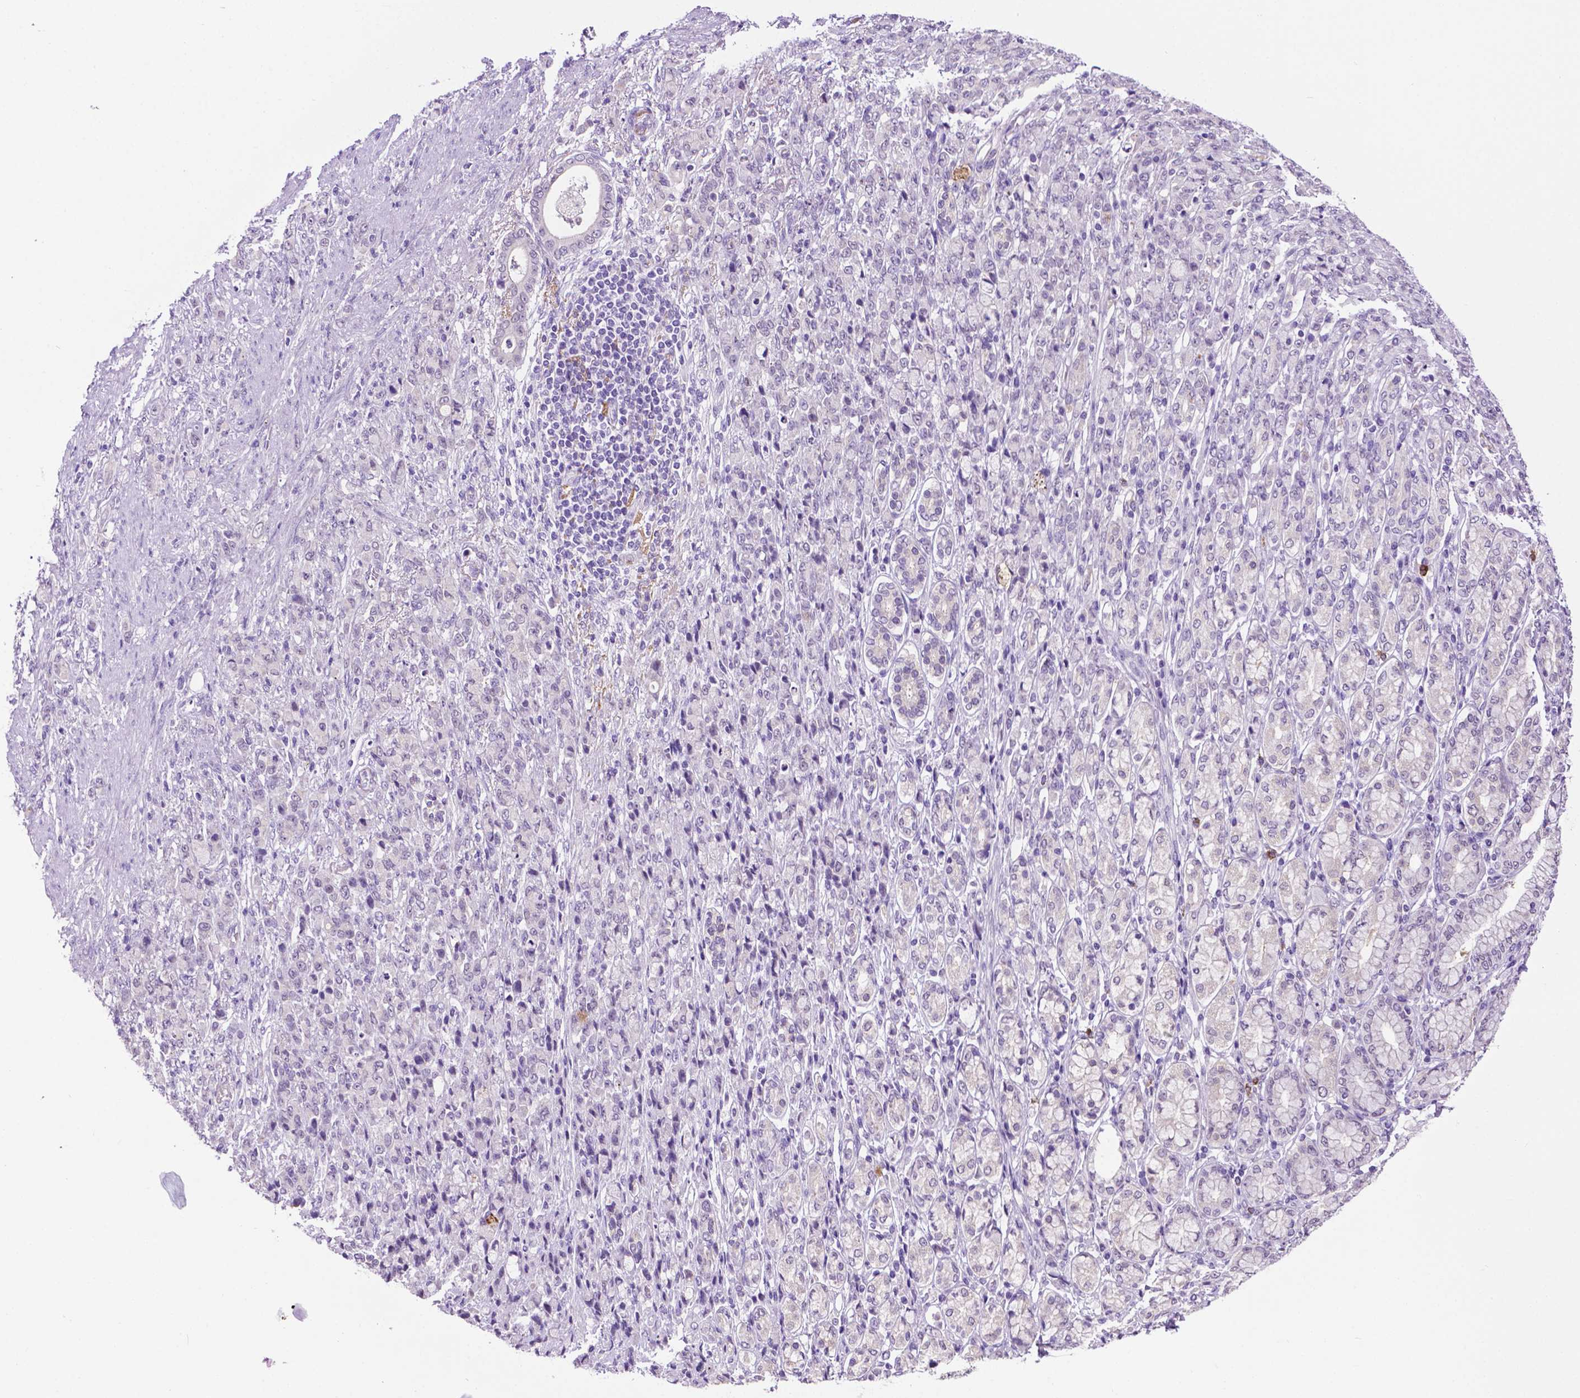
{"staining": {"intensity": "negative", "quantity": "none", "location": "none"}, "tissue": "stomach cancer", "cell_type": "Tumor cells", "image_type": "cancer", "snomed": [{"axis": "morphology", "description": "Adenocarcinoma, NOS"}, {"axis": "topography", "description": "Stomach"}], "caption": "Immunohistochemistry micrograph of neoplastic tissue: stomach adenocarcinoma stained with DAB demonstrates no significant protein expression in tumor cells. Nuclei are stained in blue.", "gene": "MMP27", "patient": {"sex": "female", "age": 79}}